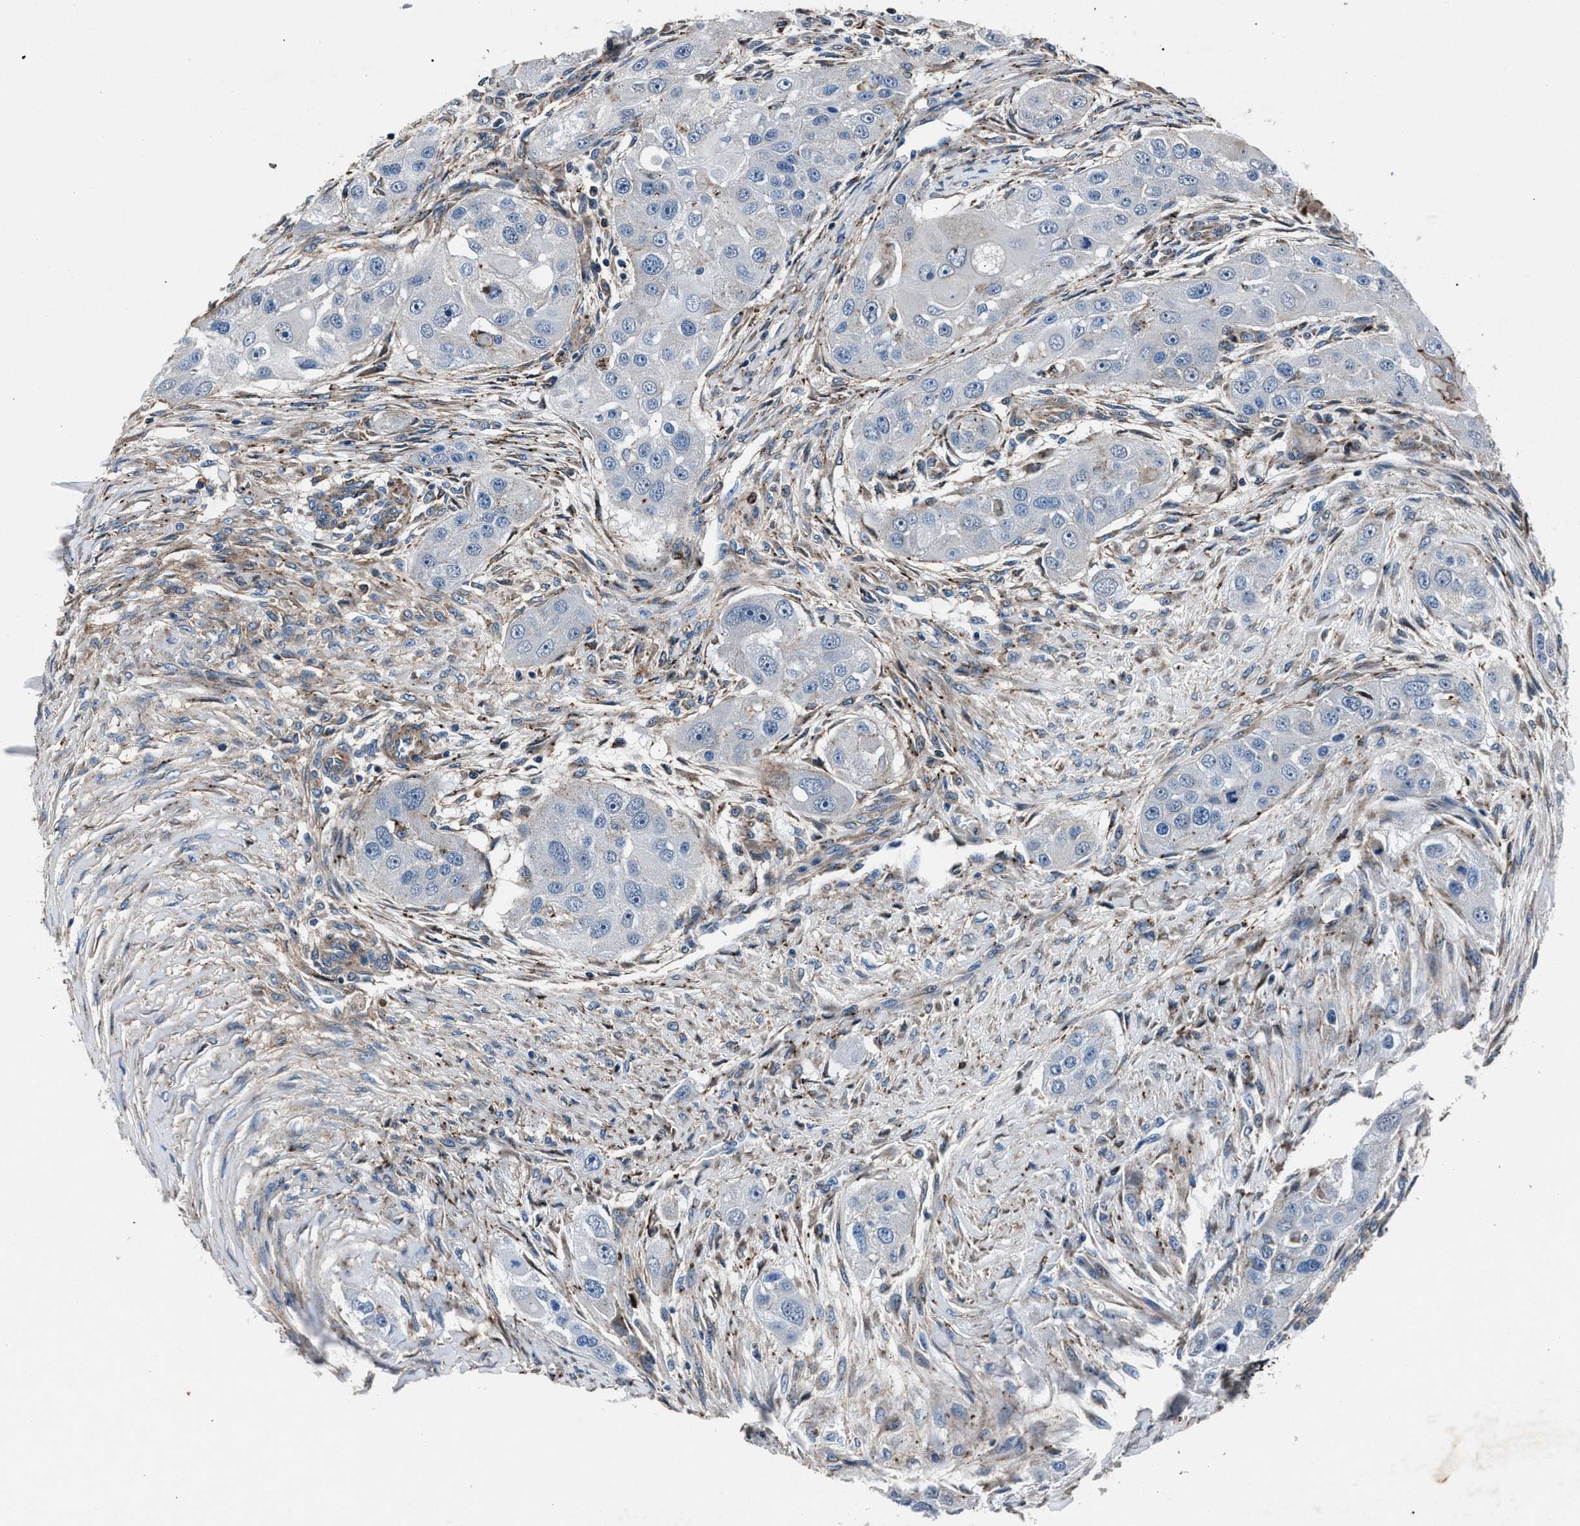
{"staining": {"intensity": "negative", "quantity": "none", "location": "none"}, "tissue": "head and neck cancer", "cell_type": "Tumor cells", "image_type": "cancer", "snomed": [{"axis": "morphology", "description": "Normal tissue, NOS"}, {"axis": "morphology", "description": "Squamous cell carcinoma, NOS"}, {"axis": "topography", "description": "Skeletal muscle"}, {"axis": "topography", "description": "Head-Neck"}], "caption": "High magnification brightfield microscopy of head and neck cancer stained with DAB (3,3'-diaminobenzidine) (brown) and counterstained with hematoxylin (blue): tumor cells show no significant staining.", "gene": "MFSD11", "patient": {"sex": "male", "age": 51}}